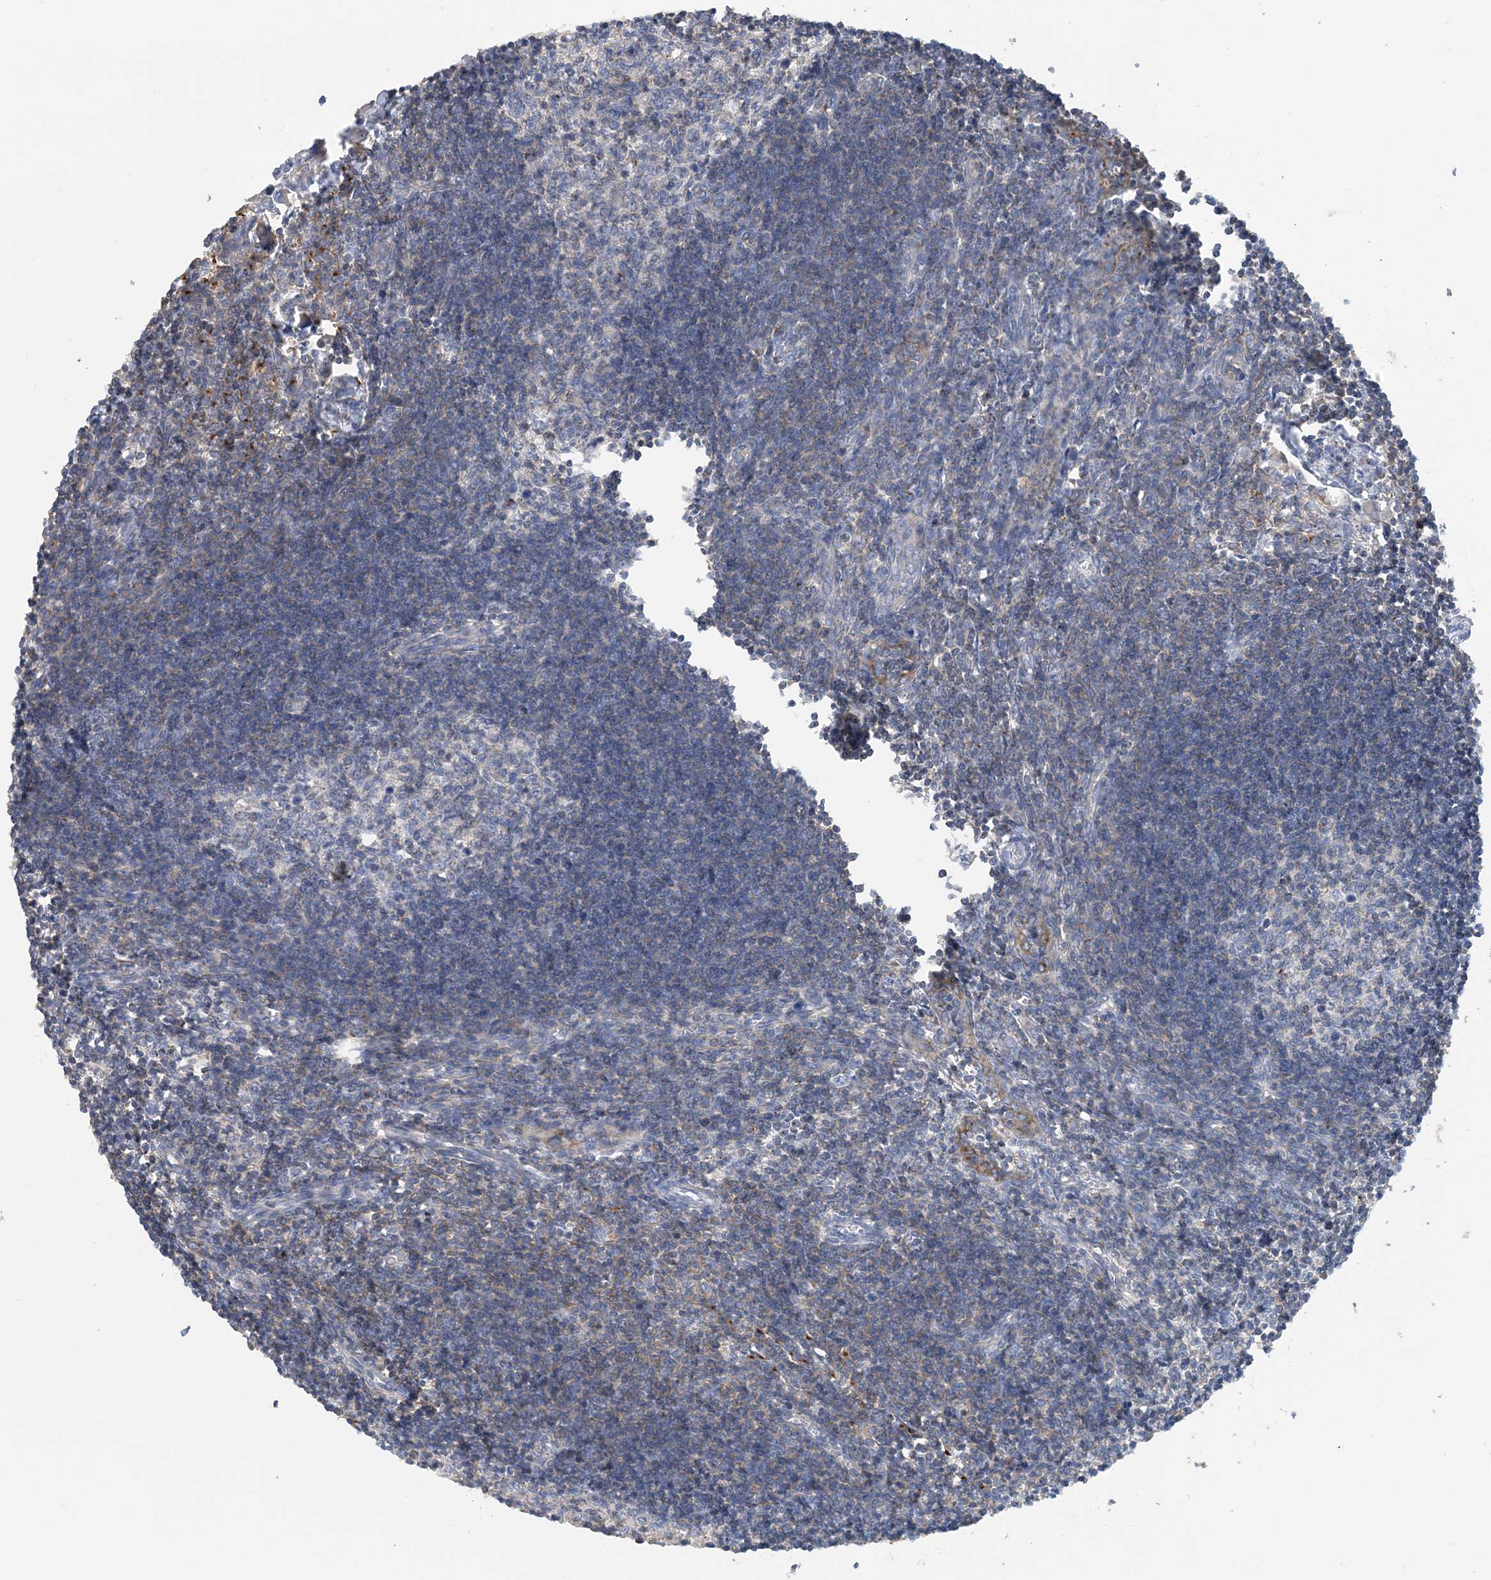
{"staining": {"intensity": "moderate", "quantity": "<25%", "location": "cytoplasmic/membranous"}, "tissue": "lymph node", "cell_type": "Germinal center cells", "image_type": "normal", "snomed": [{"axis": "morphology", "description": "Normal tissue, NOS"}, {"axis": "morphology", "description": "Malignant melanoma, Metastatic site"}, {"axis": "topography", "description": "Lymph node"}], "caption": "Immunohistochemistry (IHC) micrograph of benign human lymph node stained for a protein (brown), which displays low levels of moderate cytoplasmic/membranous staining in approximately <25% of germinal center cells.", "gene": "CALHM5", "patient": {"sex": "male", "age": 41}}